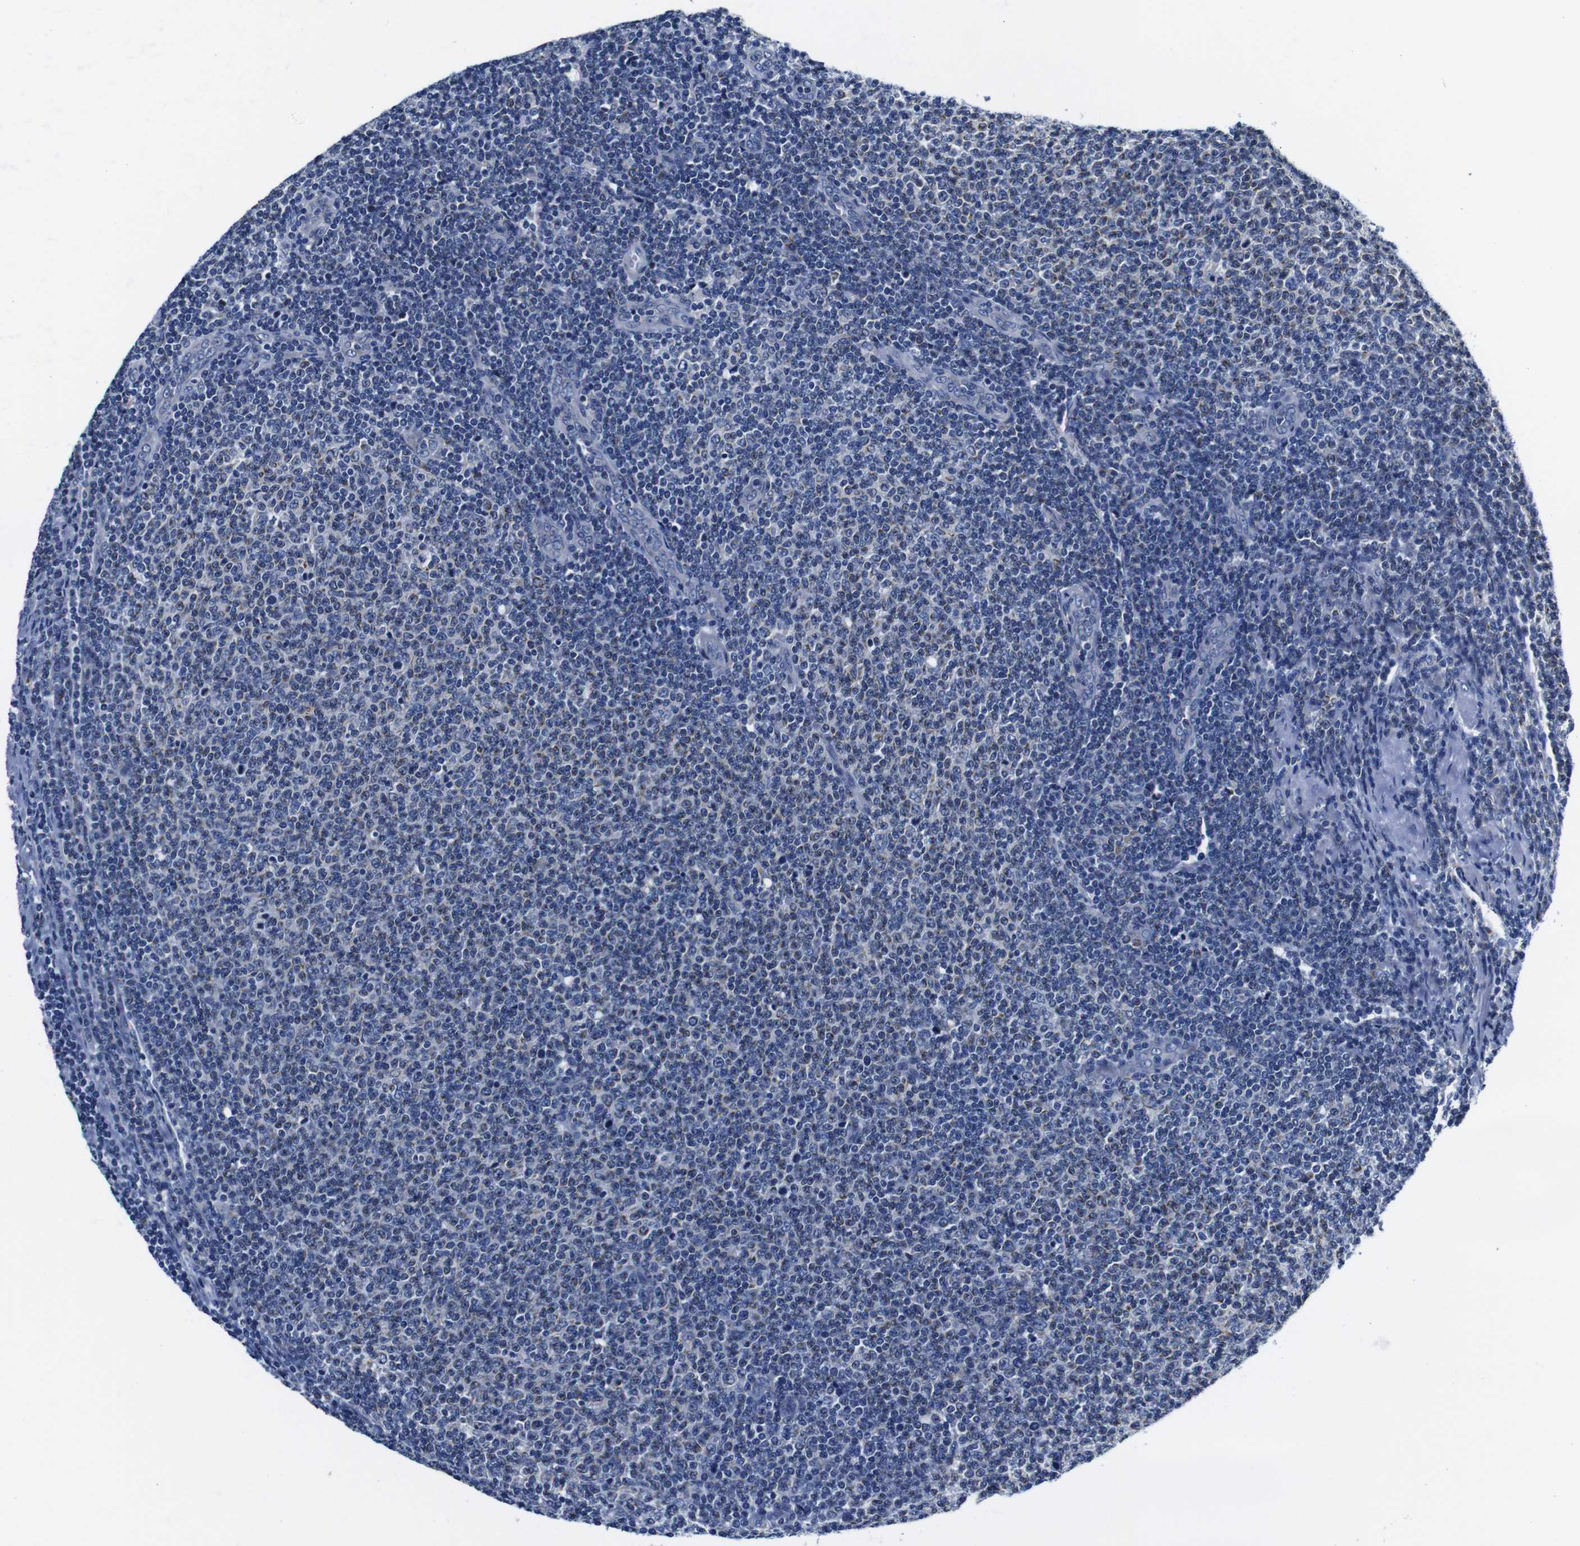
{"staining": {"intensity": "weak", "quantity": "<25%", "location": "cytoplasmic/membranous"}, "tissue": "lymphoma", "cell_type": "Tumor cells", "image_type": "cancer", "snomed": [{"axis": "morphology", "description": "Malignant lymphoma, non-Hodgkin's type, Low grade"}, {"axis": "topography", "description": "Lymph node"}], "caption": "Tumor cells are negative for protein expression in human low-grade malignant lymphoma, non-Hodgkin's type.", "gene": "SNX19", "patient": {"sex": "male", "age": 66}}